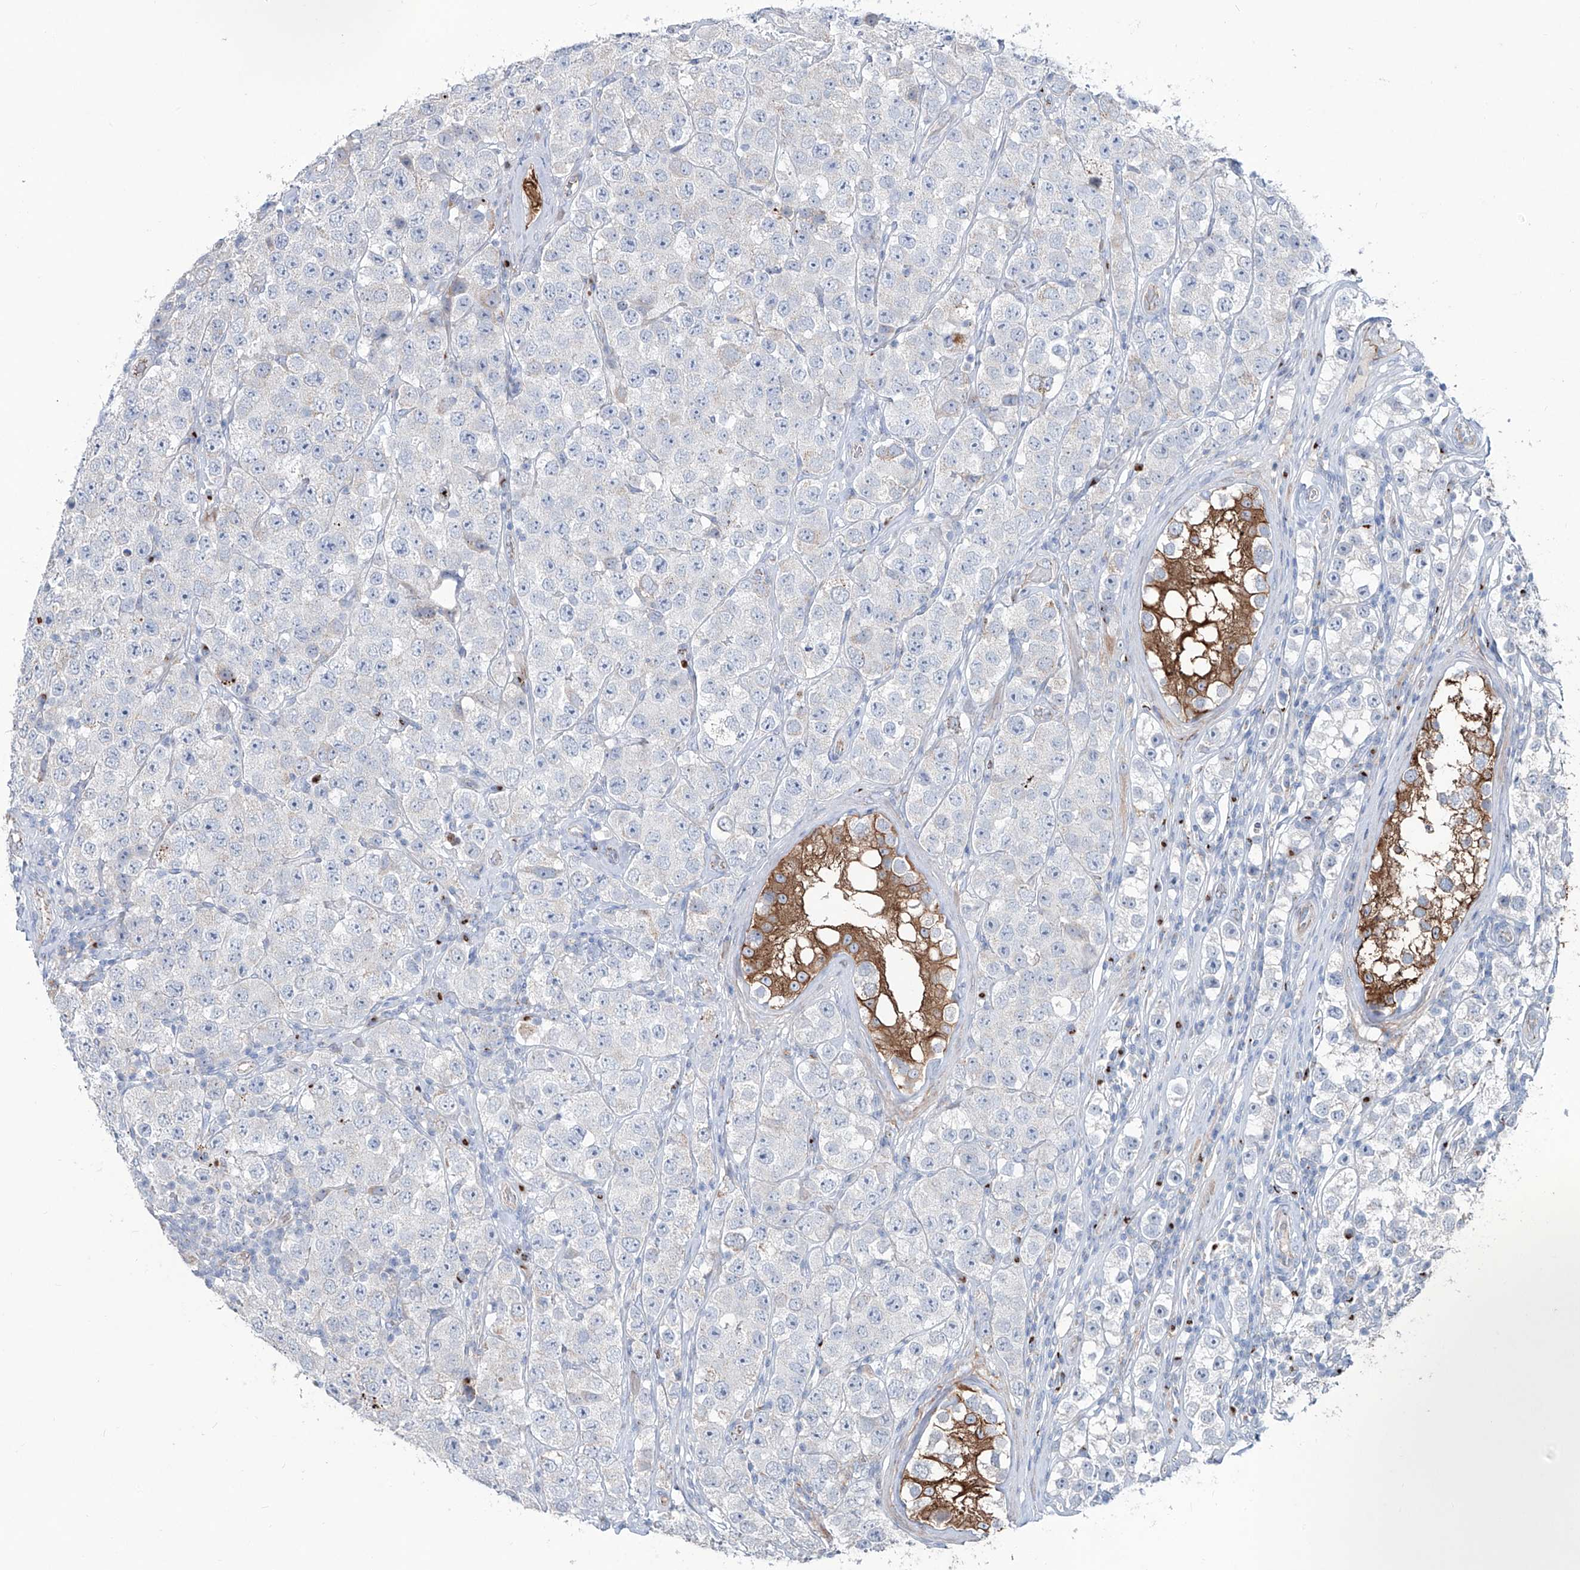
{"staining": {"intensity": "negative", "quantity": "none", "location": "none"}, "tissue": "testis cancer", "cell_type": "Tumor cells", "image_type": "cancer", "snomed": [{"axis": "morphology", "description": "Seminoma, NOS"}, {"axis": "morphology", "description": "Carcinoma, Embryonal, NOS"}, {"axis": "topography", "description": "Testis"}], "caption": "An immunohistochemistry (IHC) image of testis seminoma is shown. There is no staining in tumor cells of testis seminoma.", "gene": "CDH5", "patient": {"sex": "male", "age": 28}}